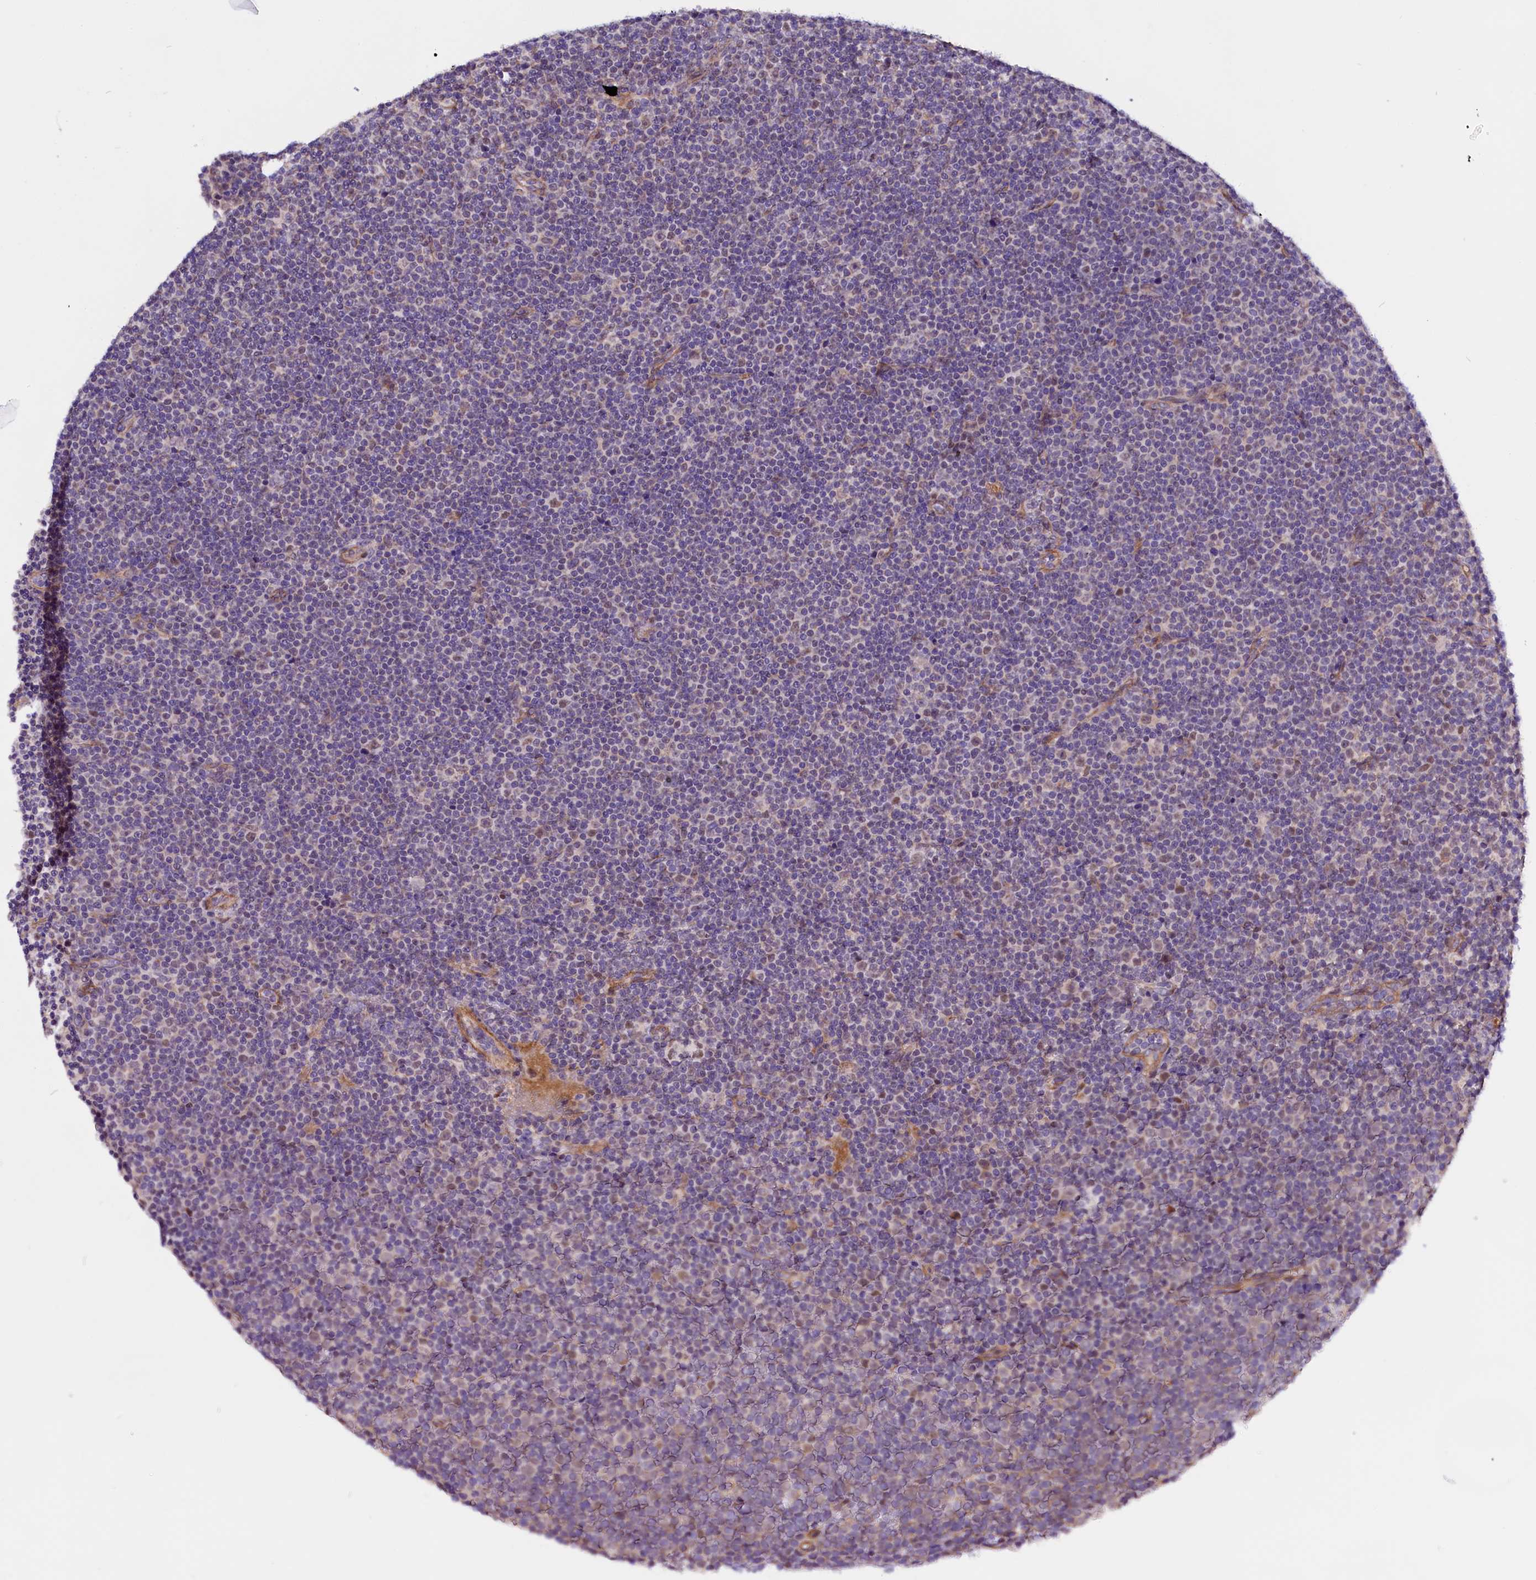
{"staining": {"intensity": "negative", "quantity": "none", "location": "none"}, "tissue": "lymphoma", "cell_type": "Tumor cells", "image_type": "cancer", "snomed": [{"axis": "morphology", "description": "Malignant lymphoma, non-Hodgkin's type, Low grade"}, {"axis": "topography", "description": "Lymph node"}], "caption": "Tumor cells are negative for brown protein staining in malignant lymphoma, non-Hodgkin's type (low-grade). The staining is performed using DAB brown chromogen with nuclei counter-stained in using hematoxylin.", "gene": "UACA", "patient": {"sex": "female", "age": 67}}